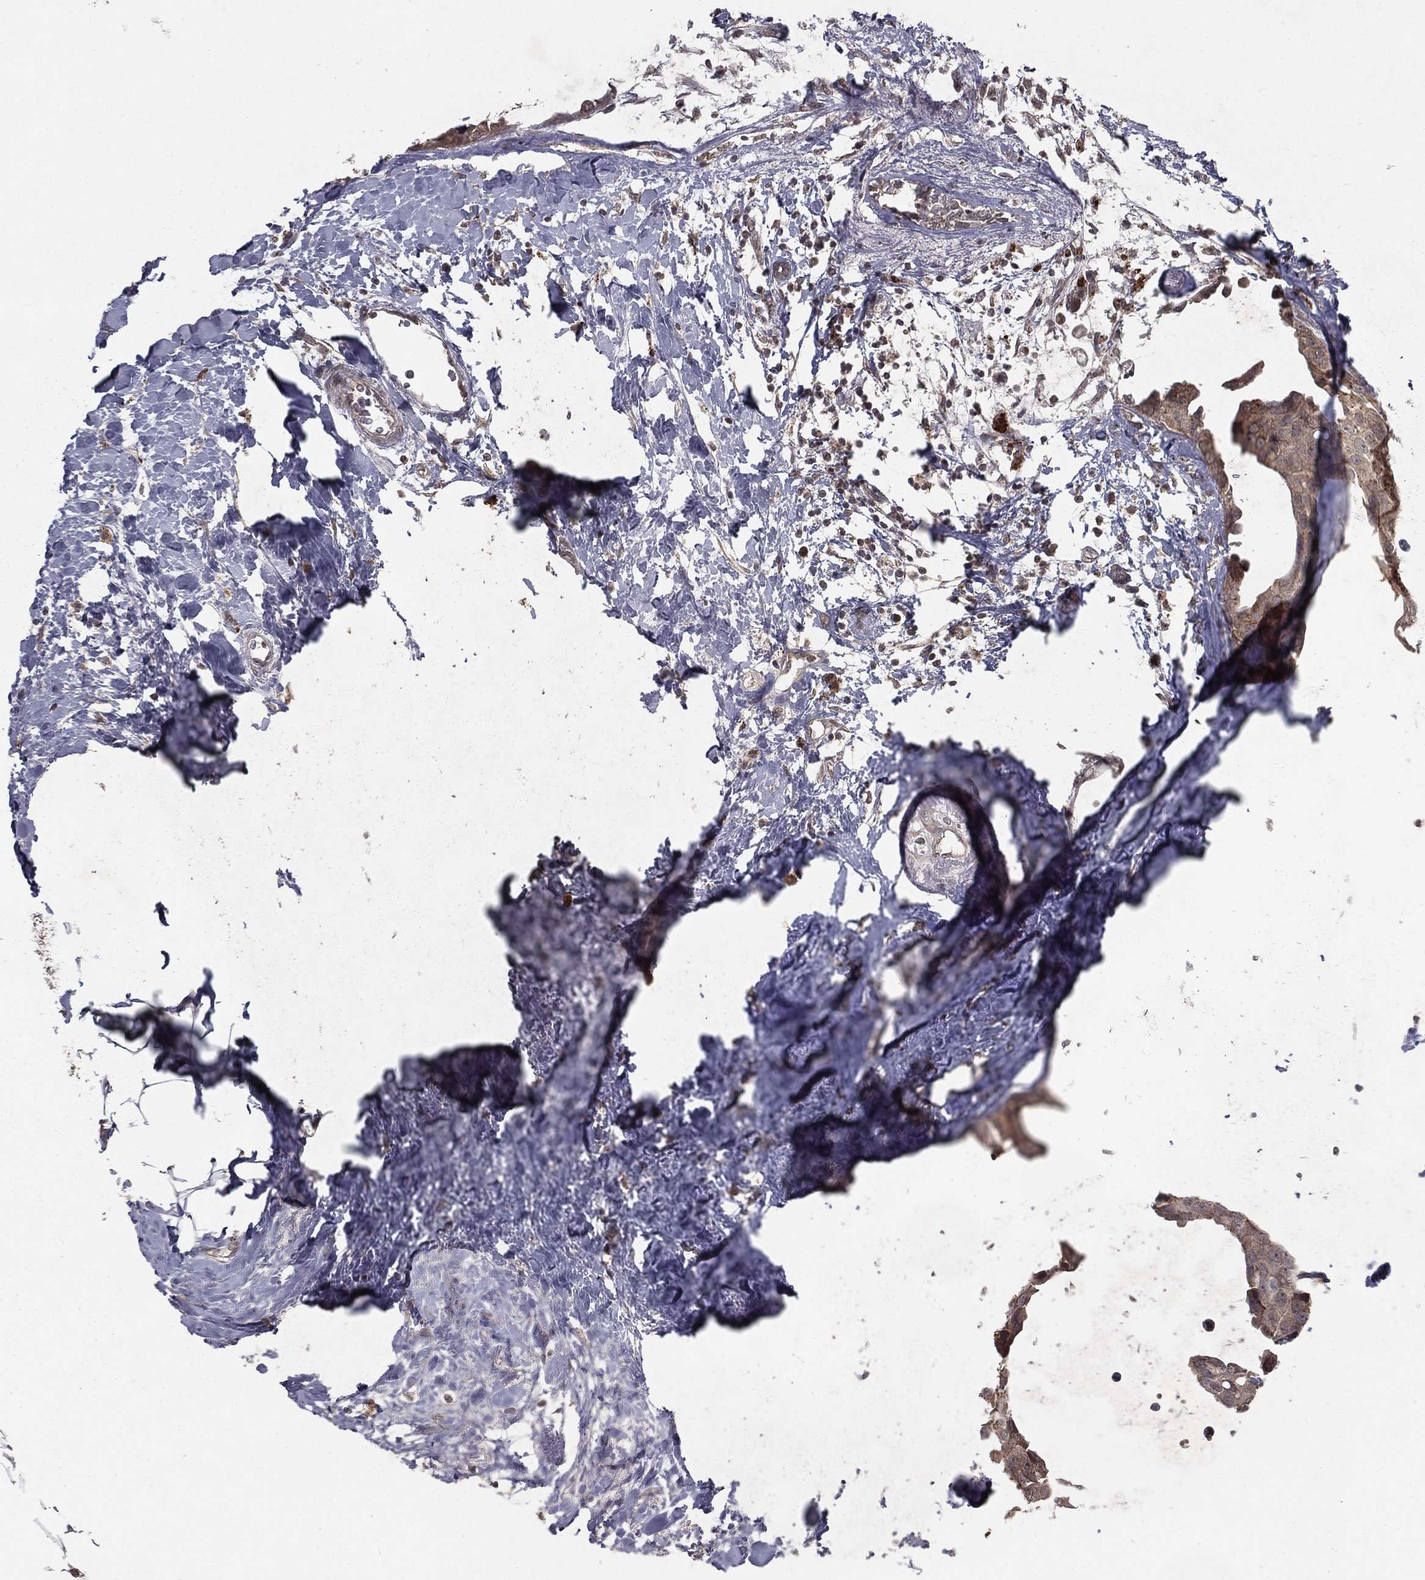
{"staining": {"intensity": "negative", "quantity": "none", "location": "none"}, "tissue": "breast cancer", "cell_type": "Tumor cells", "image_type": "cancer", "snomed": [{"axis": "morphology", "description": "Duct carcinoma"}, {"axis": "topography", "description": "Breast"}], "caption": "Immunohistochemical staining of infiltrating ductal carcinoma (breast) demonstrates no significant staining in tumor cells.", "gene": "ZDHHC15", "patient": {"sex": "female", "age": 45}}